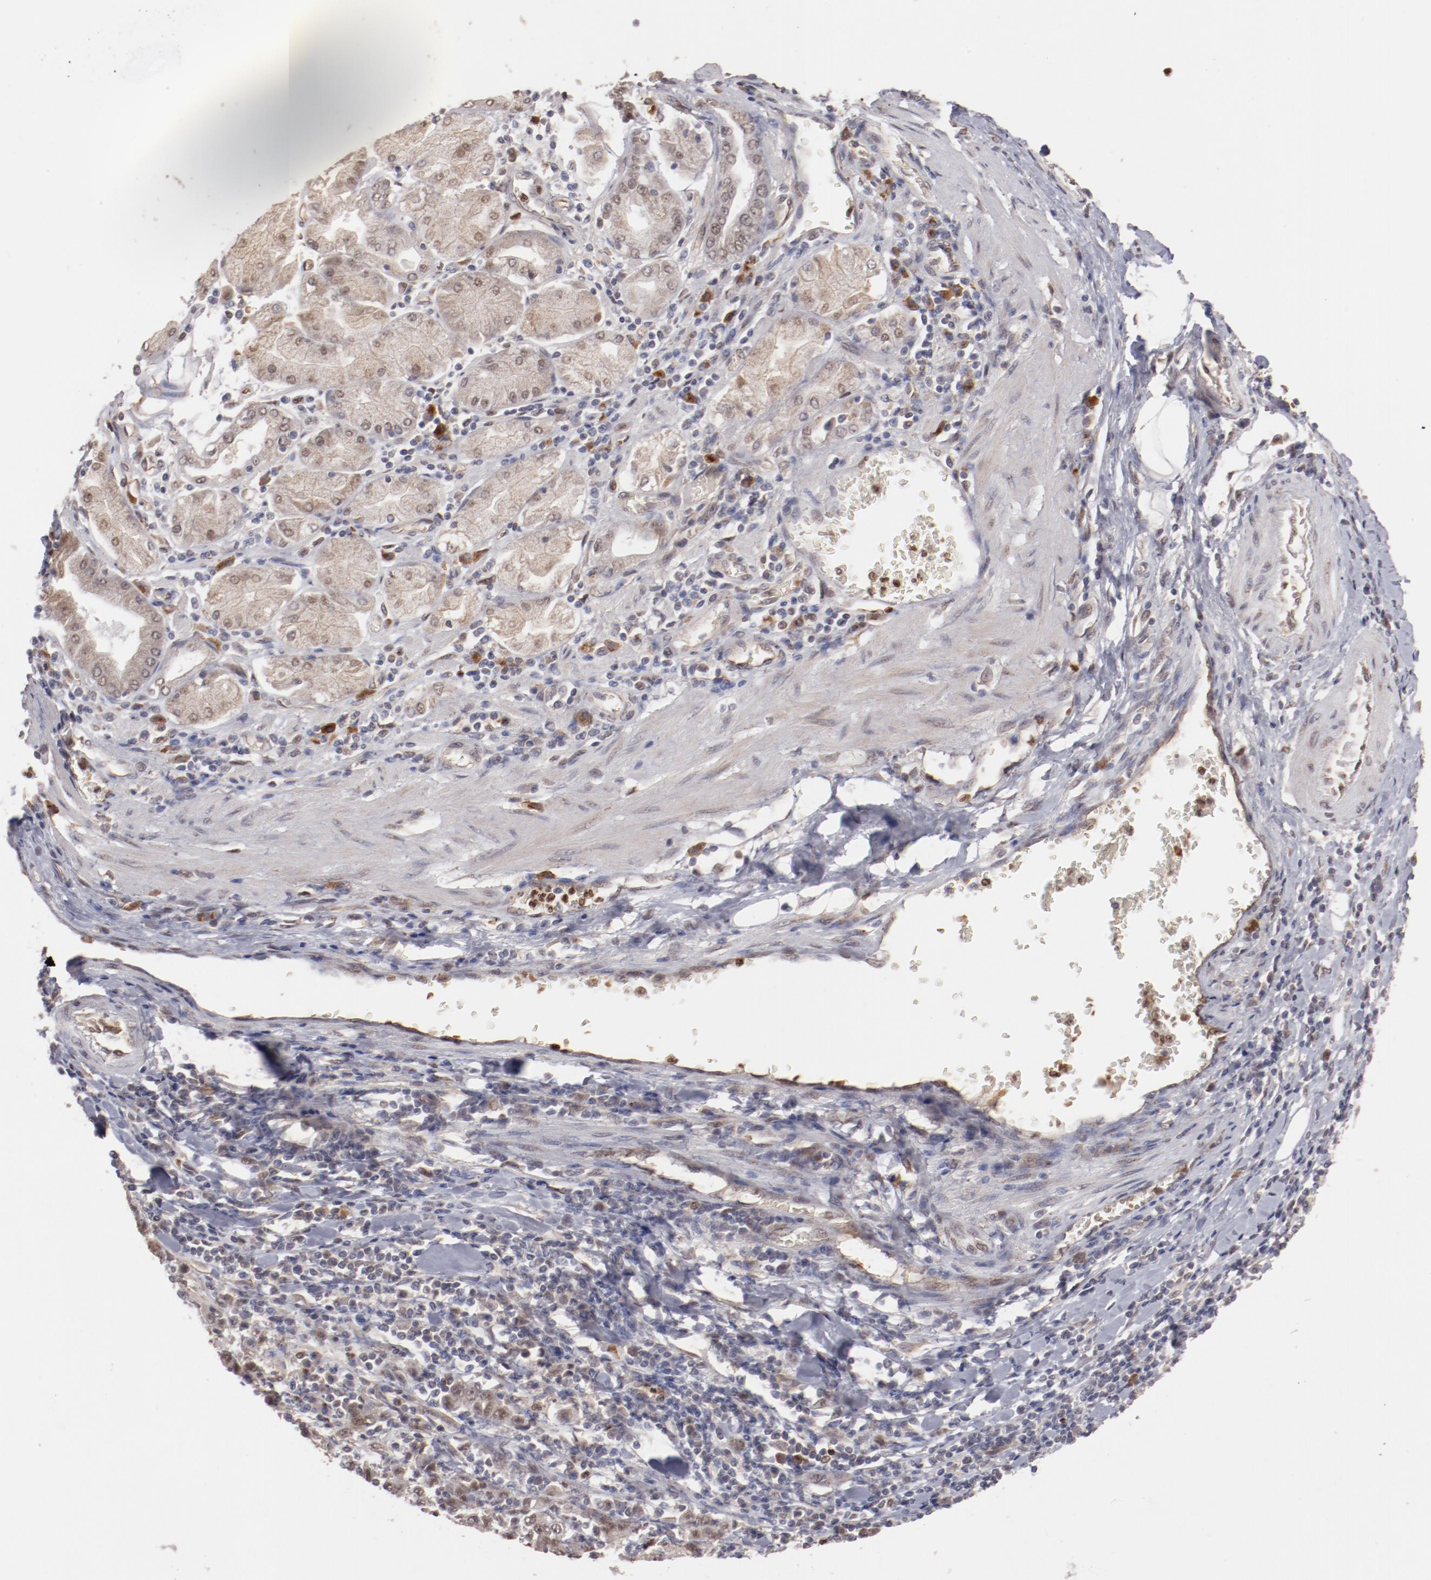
{"staining": {"intensity": "weak", "quantity": ">75%", "location": "cytoplasmic/membranous,nuclear"}, "tissue": "stomach cancer", "cell_type": "Tumor cells", "image_type": "cancer", "snomed": [{"axis": "morphology", "description": "Normal tissue, NOS"}, {"axis": "morphology", "description": "Adenocarcinoma, NOS"}, {"axis": "topography", "description": "Stomach, upper"}, {"axis": "topography", "description": "Stomach"}], "caption": "Weak cytoplasmic/membranous and nuclear protein staining is present in about >75% of tumor cells in adenocarcinoma (stomach).", "gene": "NFE2", "patient": {"sex": "male", "age": 59}}